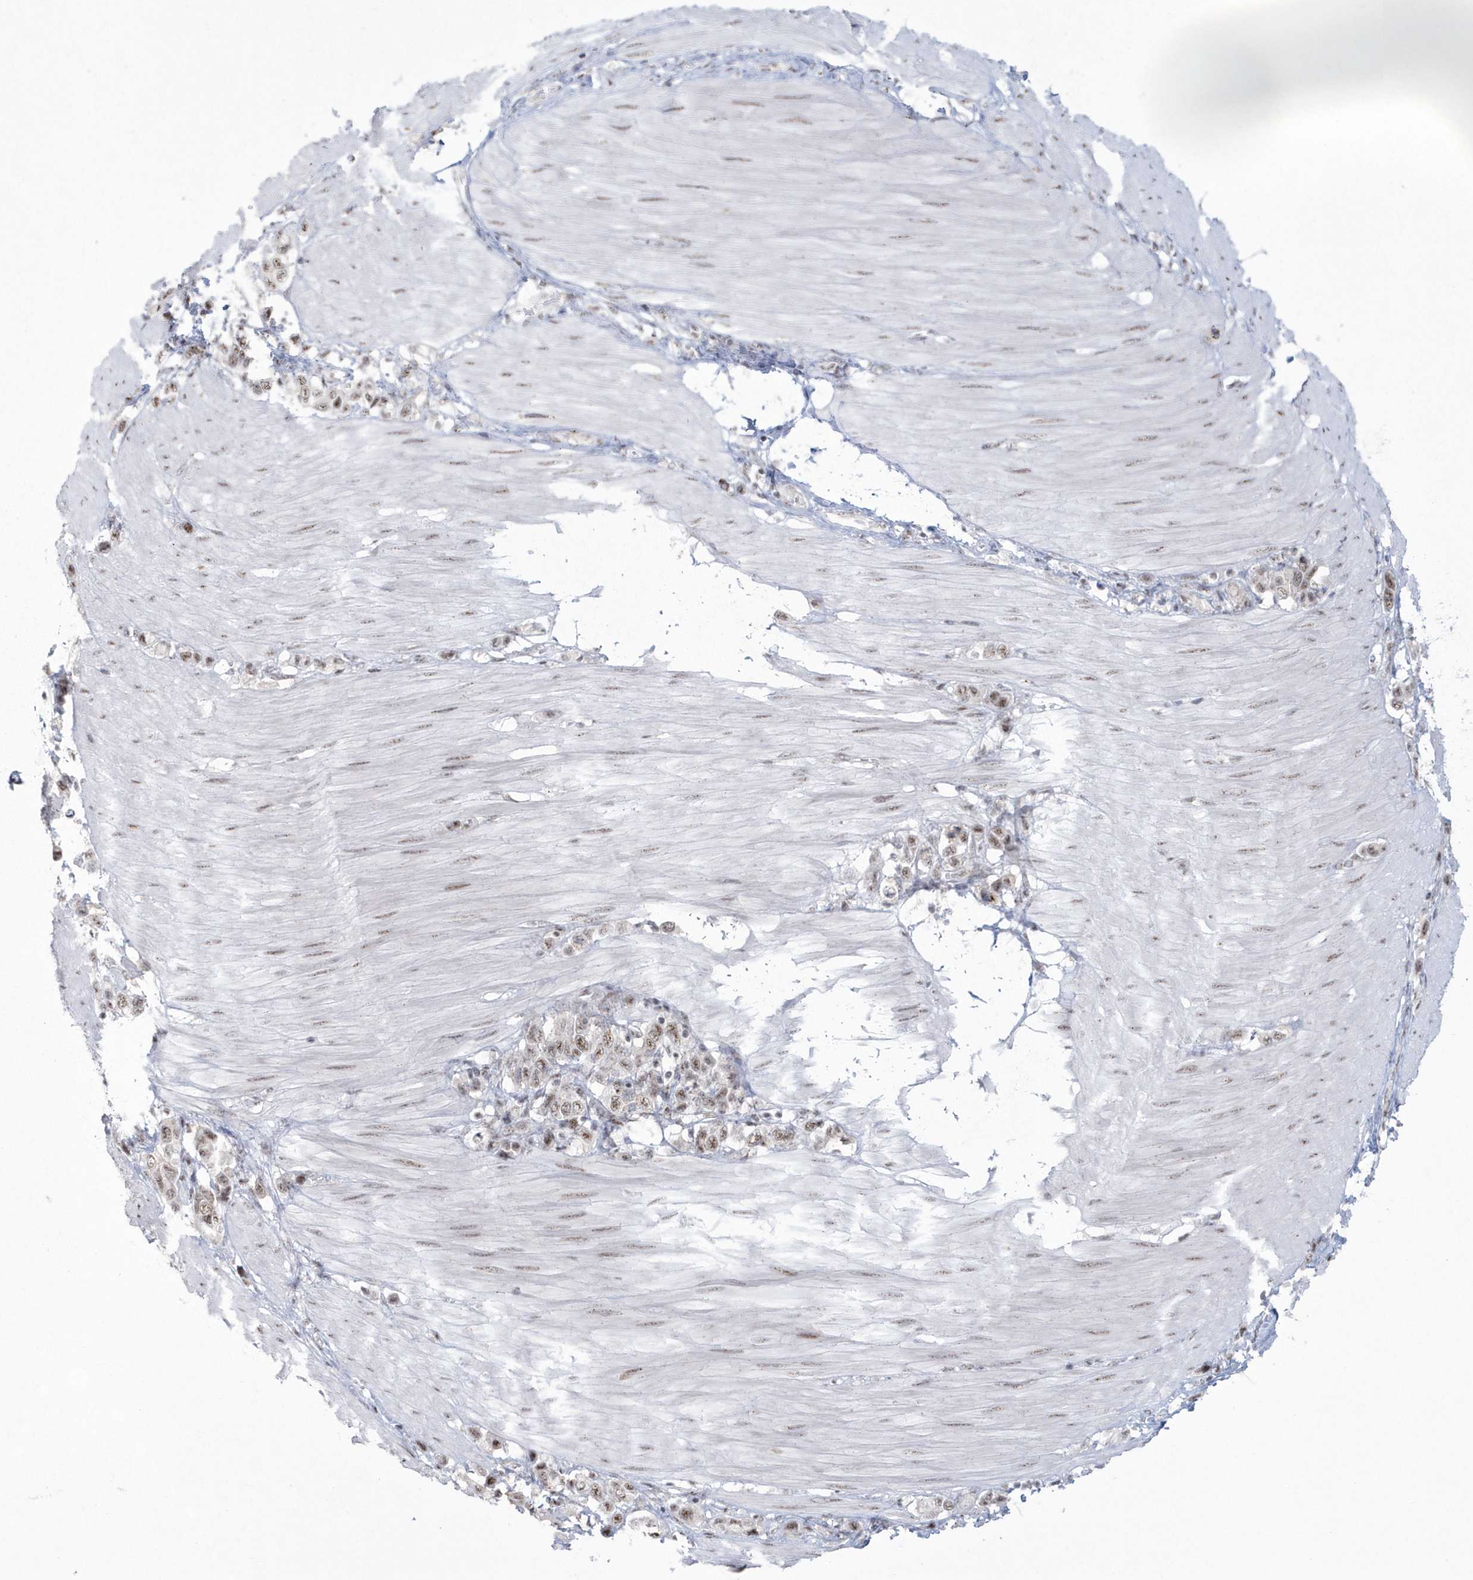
{"staining": {"intensity": "weak", "quantity": ">75%", "location": "nuclear"}, "tissue": "stomach cancer", "cell_type": "Tumor cells", "image_type": "cancer", "snomed": [{"axis": "morphology", "description": "Adenocarcinoma, NOS"}, {"axis": "topography", "description": "Stomach"}], "caption": "Adenocarcinoma (stomach) was stained to show a protein in brown. There is low levels of weak nuclear positivity in about >75% of tumor cells.", "gene": "KDM6B", "patient": {"sex": "female", "age": 65}}